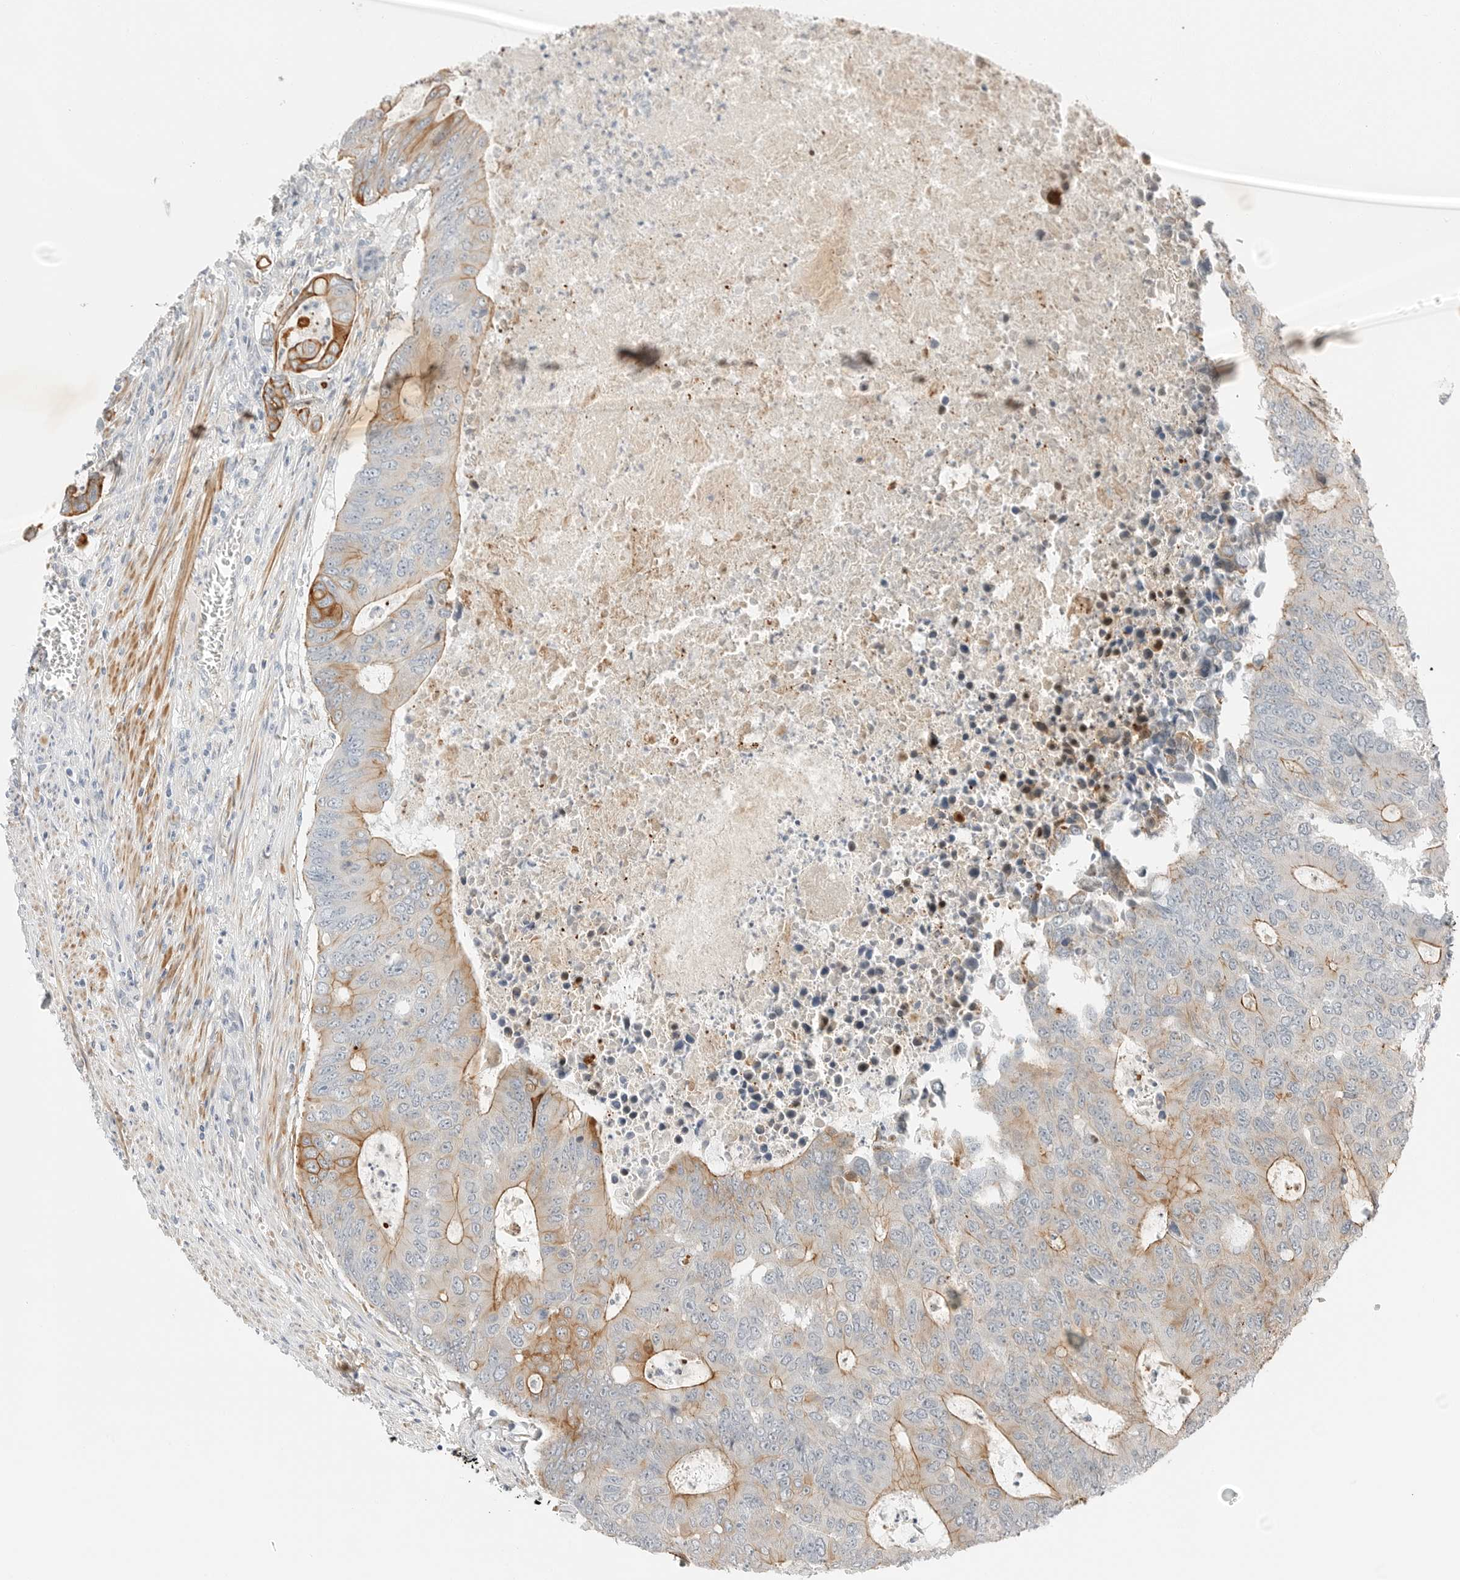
{"staining": {"intensity": "moderate", "quantity": "25%-75%", "location": "cytoplasmic/membranous"}, "tissue": "colorectal cancer", "cell_type": "Tumor cells", "image_type": "cancer", "snomed": [{"axis": "morphology", "description": "Adenocarcinoma, NOS"}, {"axis": "topography", "description": "Colon"}], "caption": "Human colorectal cancer stained with a protein marker shows moderate staining in tumor cells.", "gene": "IQCC", "patient": {"sex": "male", "age": 87}}